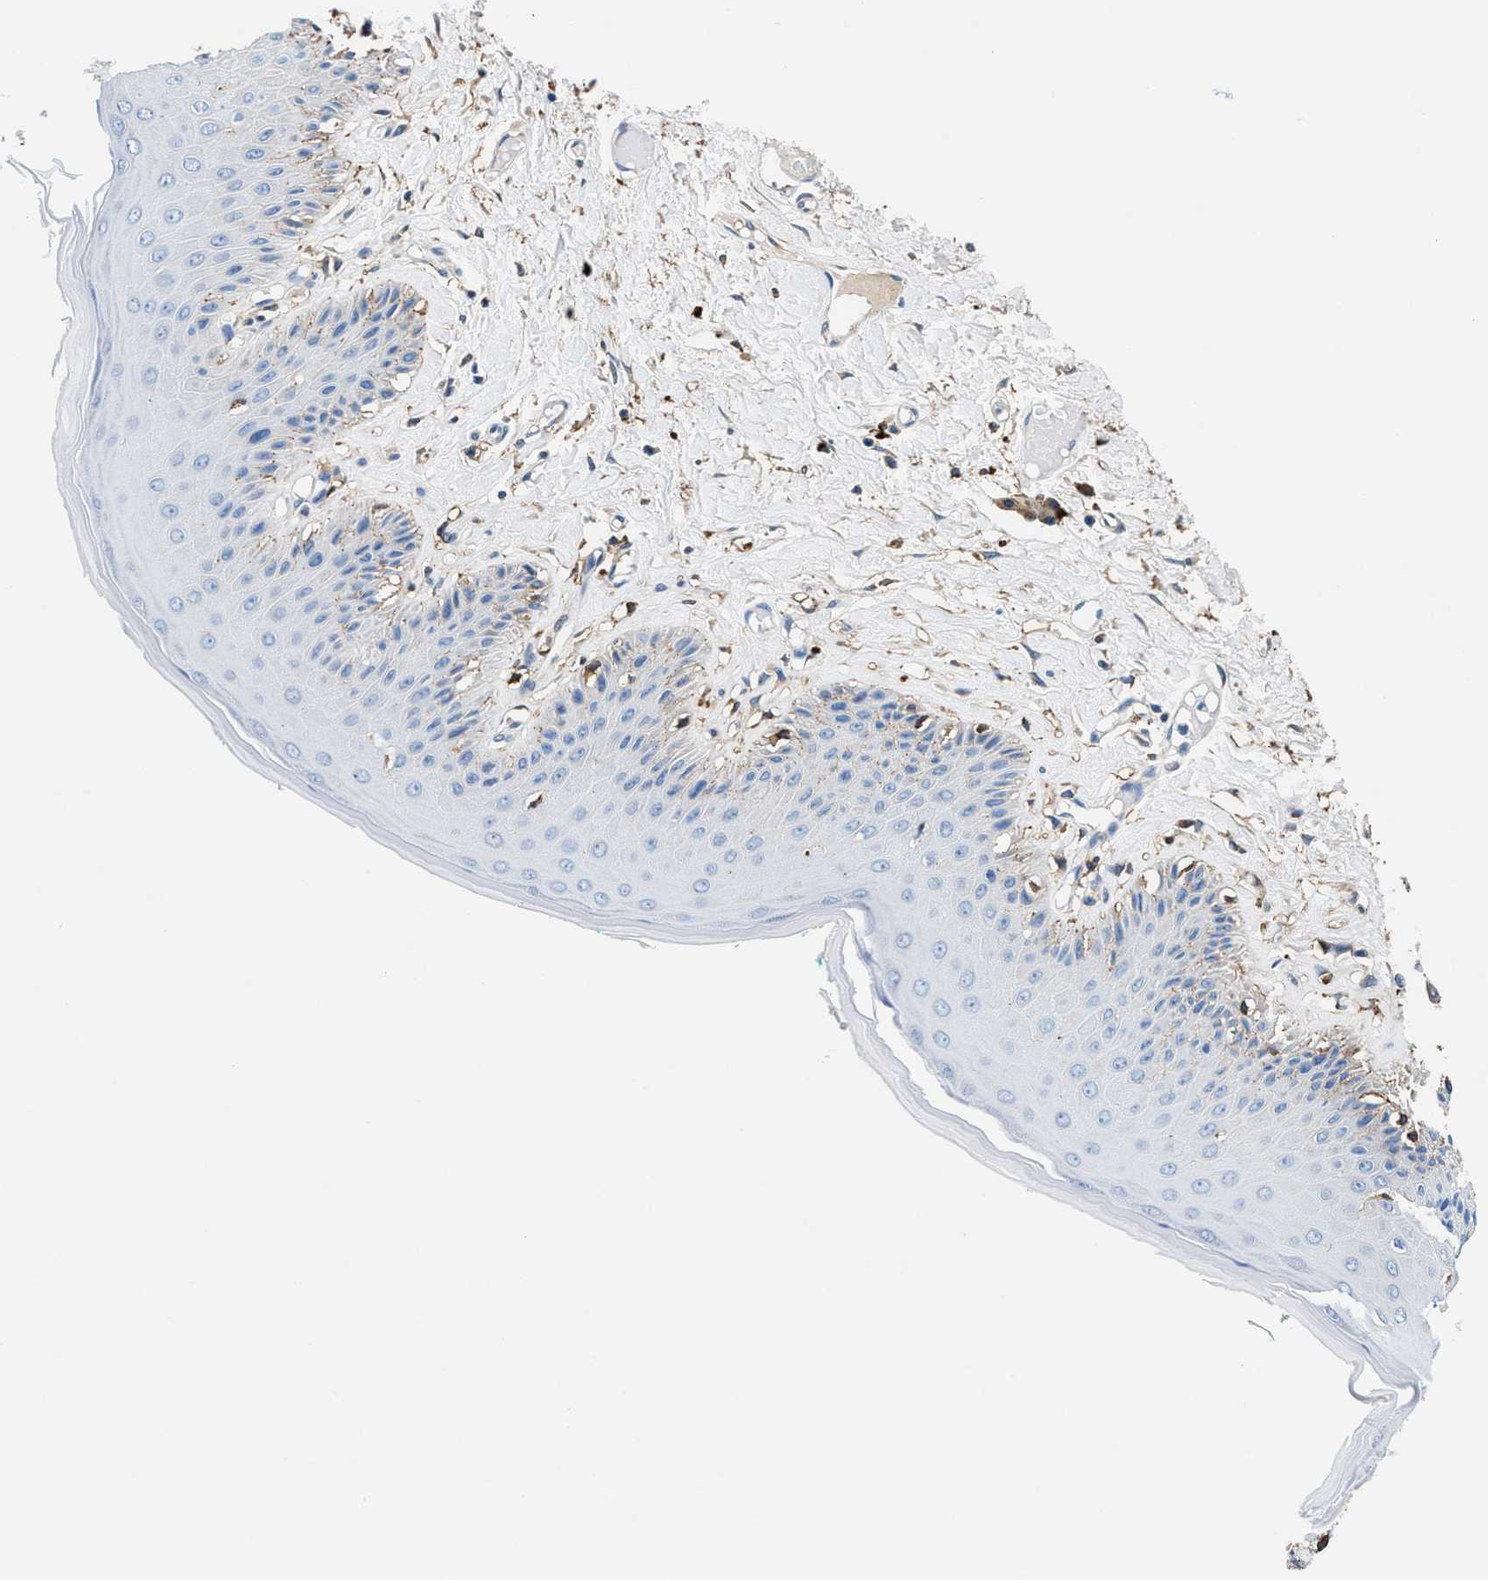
{"staining": {"intensity": "negative", "quantity": "none", "location": "none"}, "tissue": "skin", "cell_type": "Epidermal cells", "image_type": "normal", "snomed": [{"axis": "morphology", "description": "Normal tissue, NOS"}, {"axis": "topography", "description": "Vulva"}], "caption": "Immunohistochemistry (IHC) of normal human skin exhibits no staining in epidermal cells.", "gene": "SLFN11", "patient": {"sex": "female", "age": 73}}